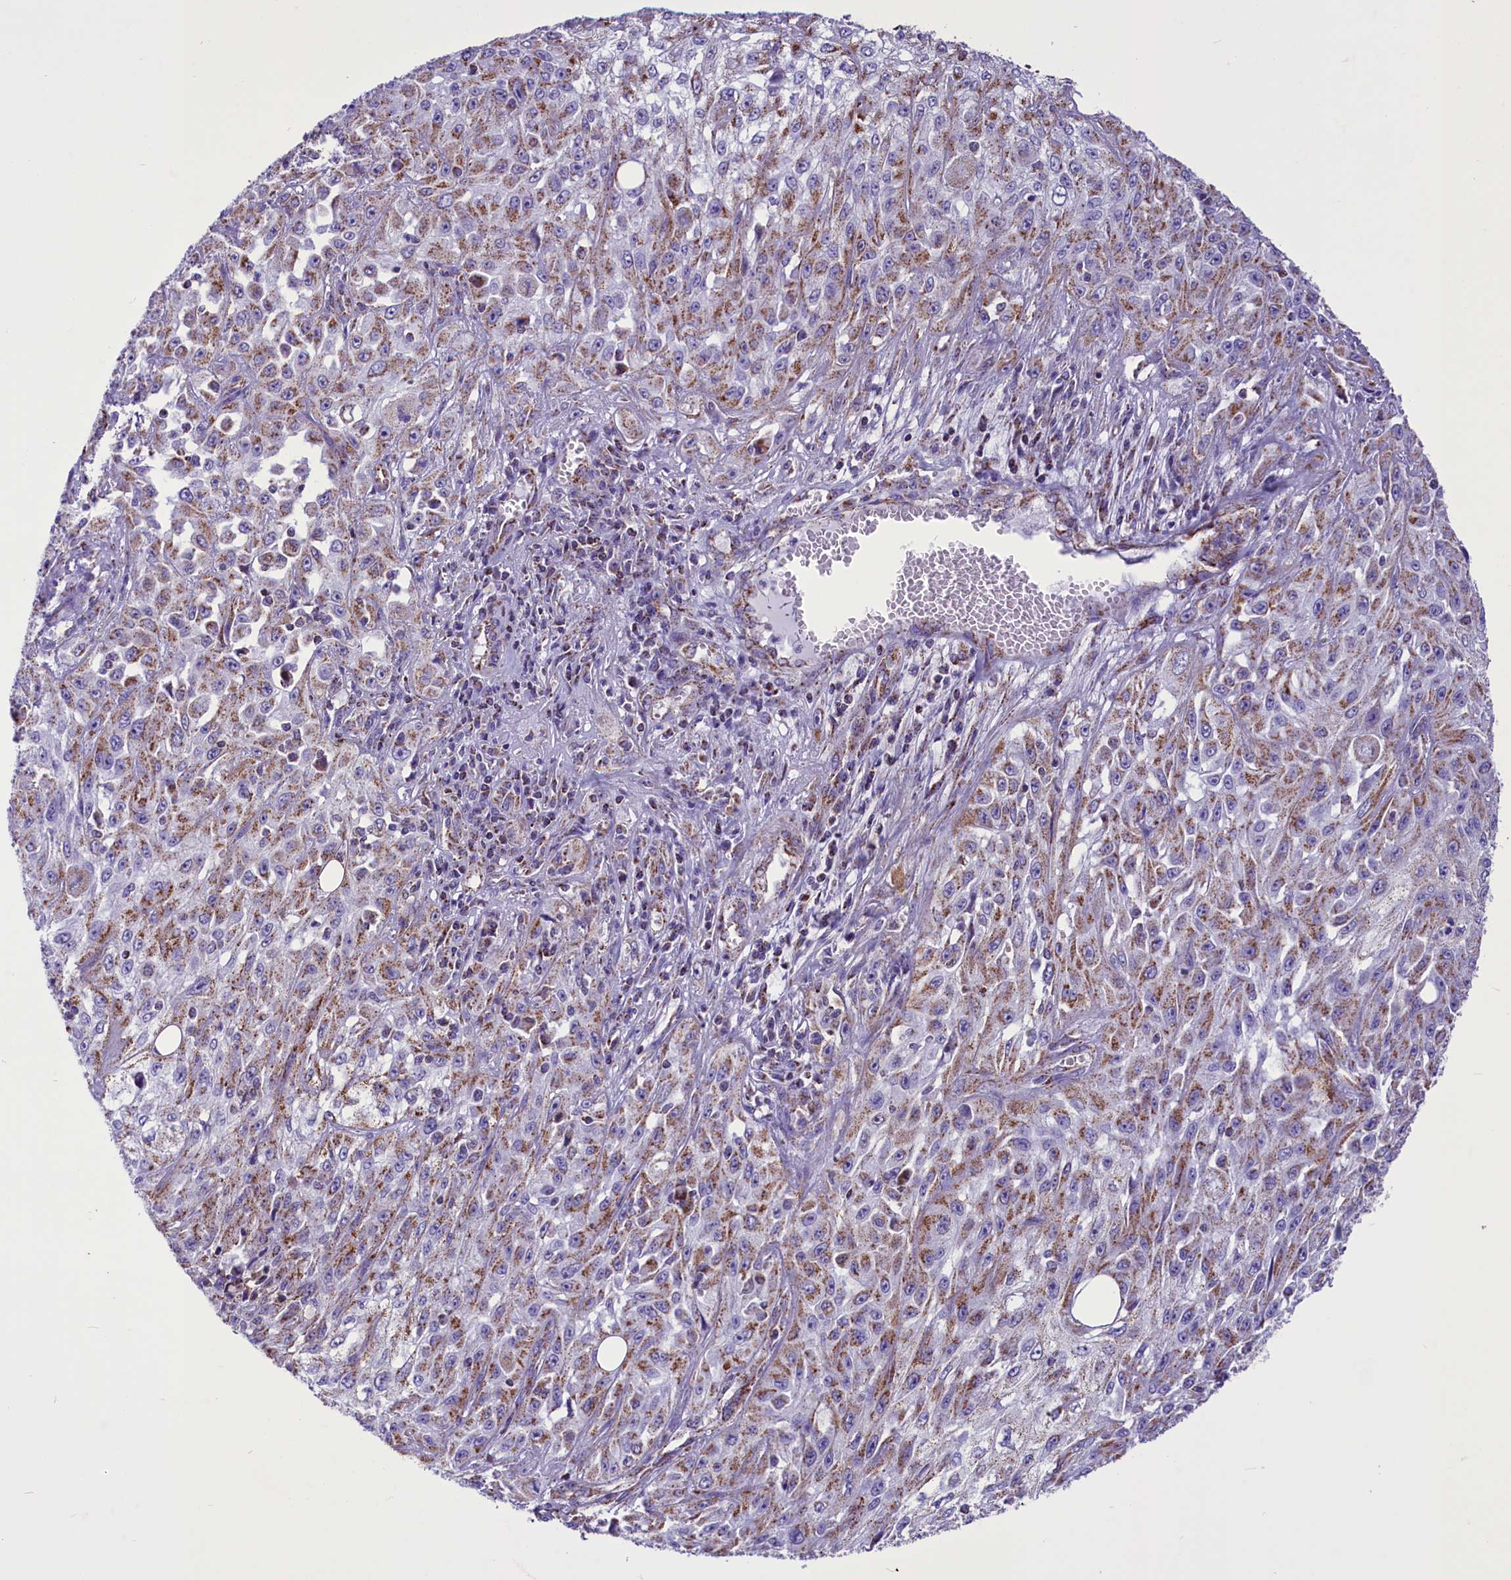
{"staining": {"intensity": "moderate", "quantity": "25%-75%", "location": "cytoplasmic/membranous"}, "tissue": "skin cancer", "cell_type": "Tumor cells", "image_type": "cancer", "snomed": [{"axis": "morphology", "description": "Squamous cell carcinoma, NOS"}, {"axis": "morphology", "description": "Squamous cell carcinoma, metastatic, NOS"}, {"axis": "topography", "description": "Skin"}, {"axis": "topography", "description": "Lymph node"}], "caption": "Protein staining exhibits moderate cytoplasmic/membranous expression in approximately 25%-75% of tumor cells in skin squamous cell carcinoma.", "gene": "ICA1L", "patient": {"sex": "male", "age": 75}}